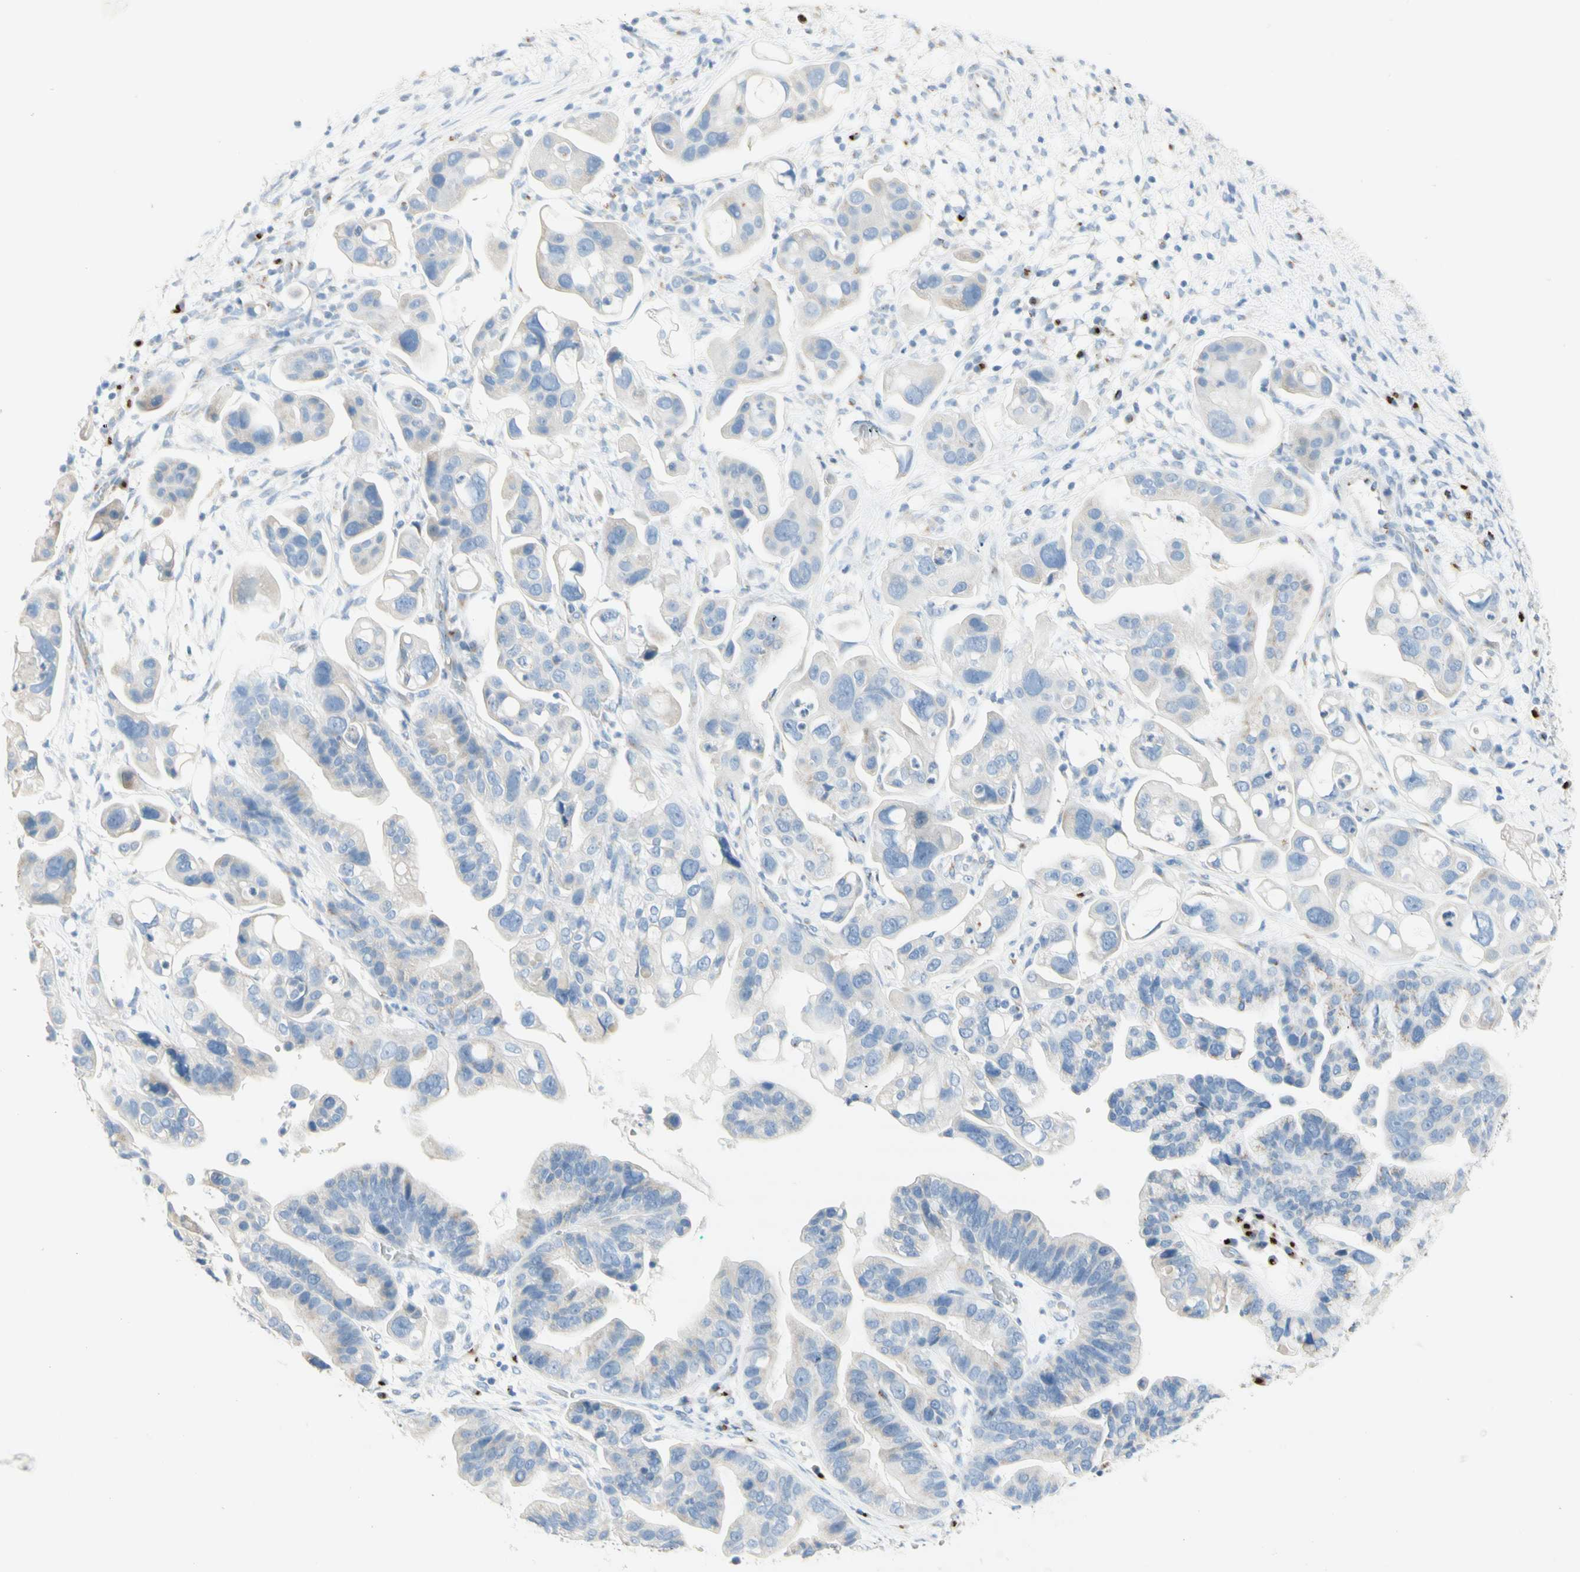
{"staining": {"intensity": "weak", "quantity": "<25%", "location": "cytoplasmic/membranous"}, "tissue": "ovarian cancer", "cell_type": "Tumor cells", "image_type": "cancer", "snomed": [{"axis": "morphology", "description": "Cystadenocarcinoma, serous, NOS"}, {"axis": "topography", "description": "Ovary"}], "caption": "The IHC histopathology image has no significant staining in tumor cells of ovarian cancer (serous cystadenocarcinoma) tissue.", "gene": "MANEA", "patient": {"sex": "female", "age": 56}}